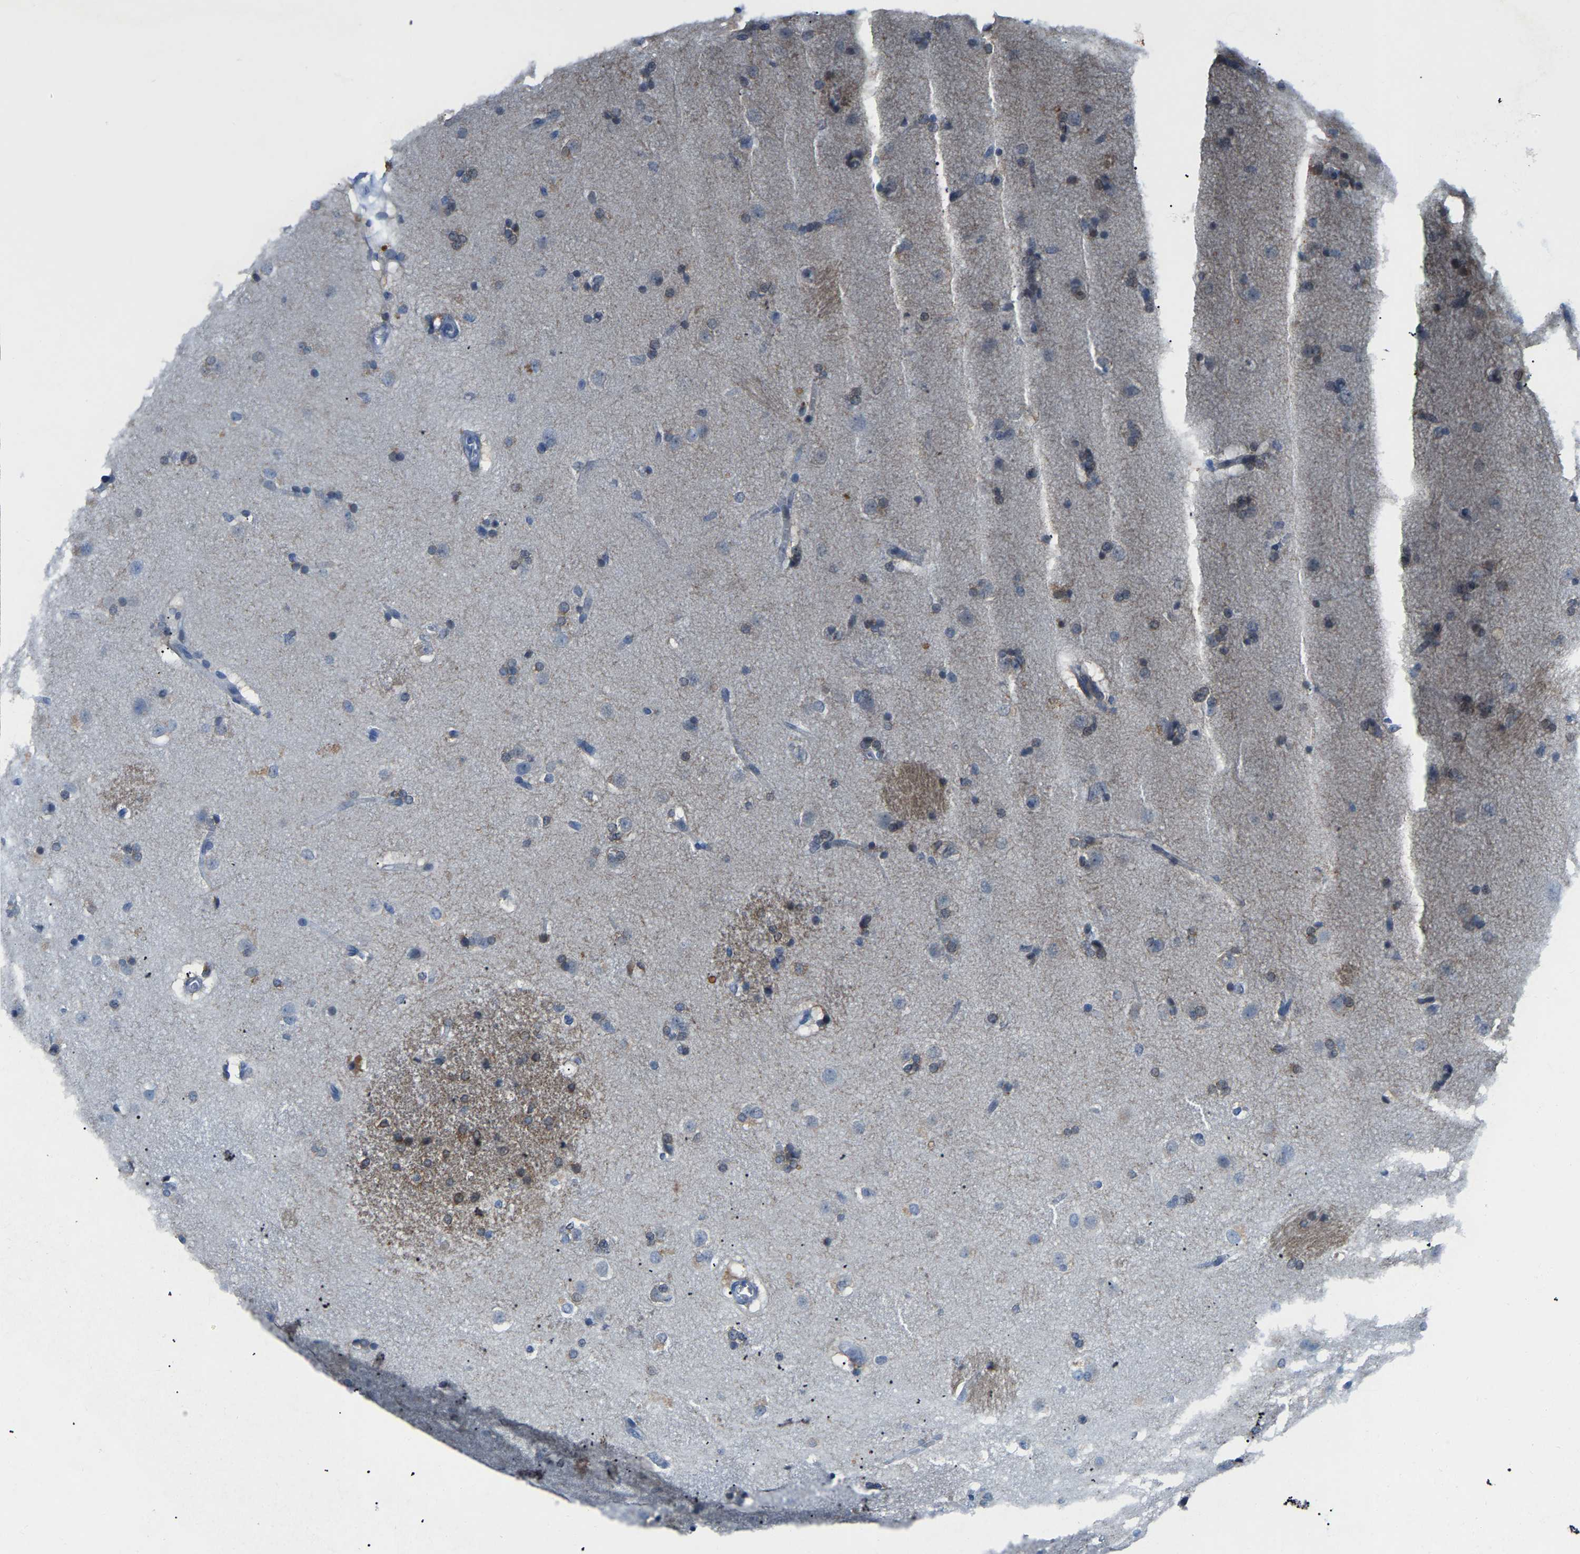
{"staining": {"intensity": "moderate", "quantity": "<25%", "location": "cytoplasmic/membranous"}, "tissue": "caudate", "cell_type": "Glial cells", "image_type": "normal", "snomed": [{"axis": "morphology", "description": "Normal tissue, NOS"}, {"axis": "topography", "description": "Lateral ventricle wall"}], "caption": "High-power microscopy captured an immunohistochemistry (IHC) image of unremarkable caudate, revealing moderate cytoplasmic/membranous positivity in about <25% of glial cells.", "gene": "ABTB2", "patient": {"sex": "female", "age": 19}}